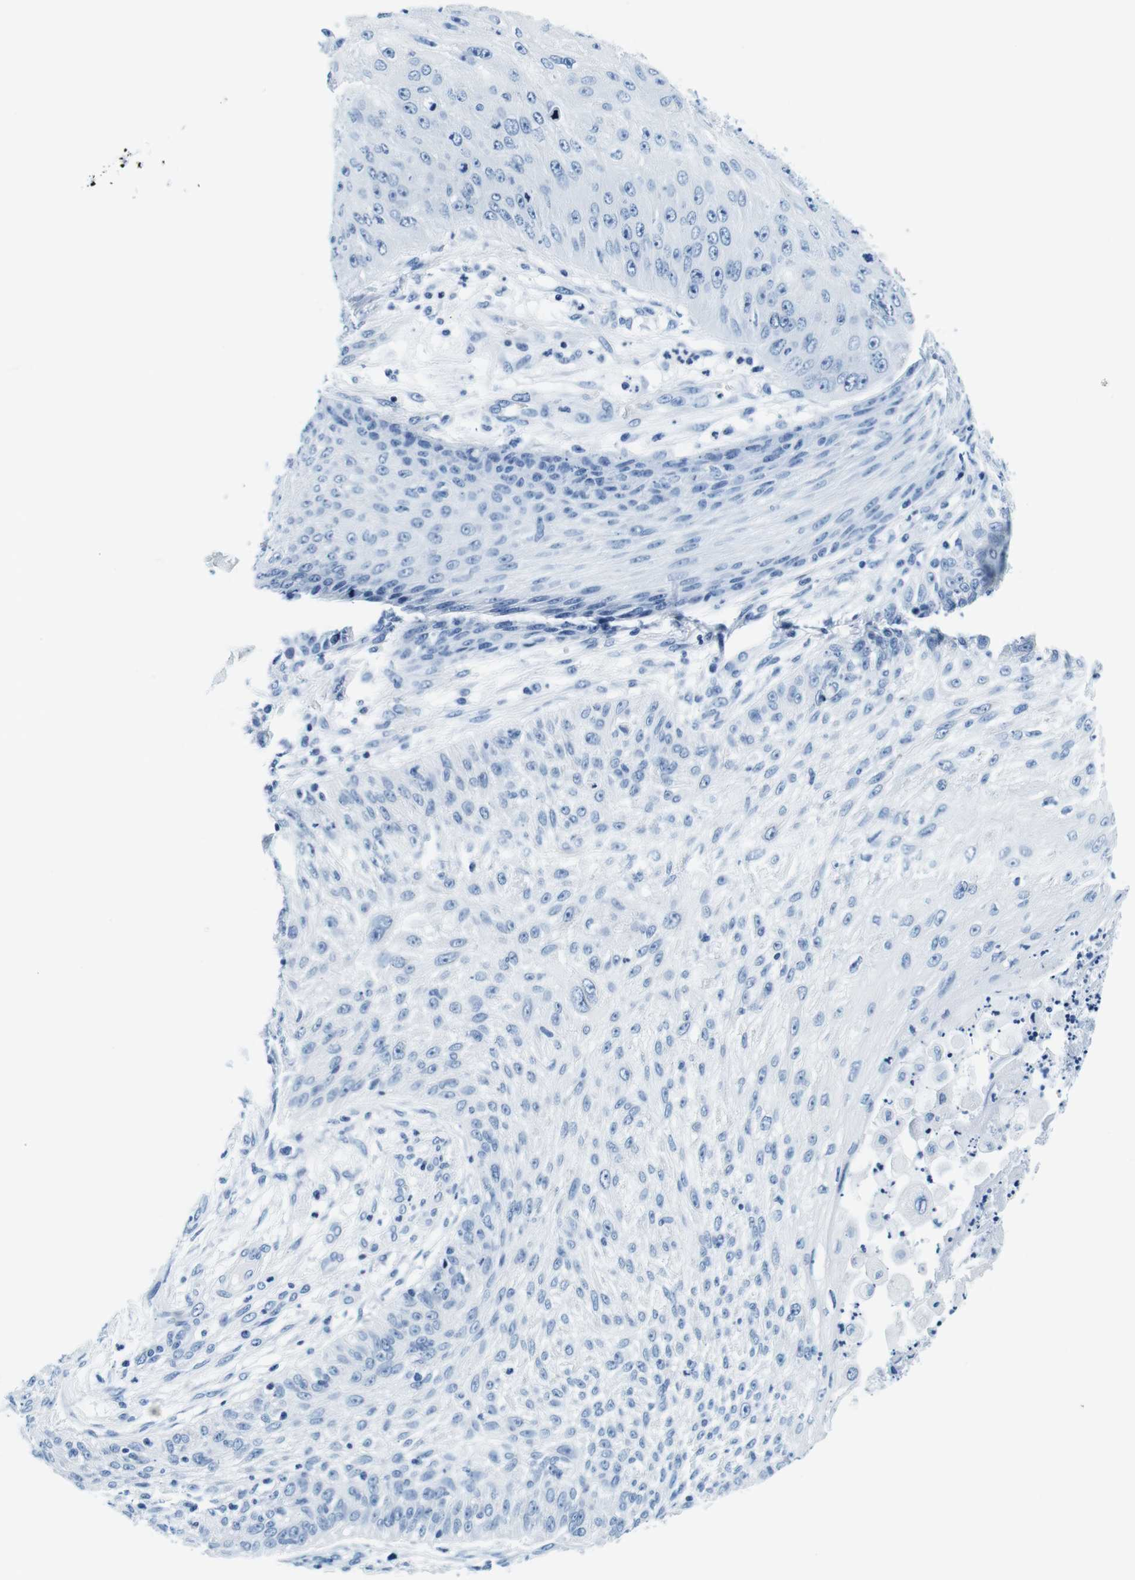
{"staining": {"intensity": "negative", "quantity": "none", "location": "none"}, "tissue": "skin cancer", "cell_type": "Tumor cells", "image_type": "cancer", "snomed": [{"axis": "morphology", "description": "Squamous cell carcinoma, NOS"}, {"axis": "topography", "description": "Skin"}], "caption": "The histopathology image demonstrates no significant positivity in tumor cells of skin cancer.", "gene": "ELANE", "patient": {"sex": "female", "age": 80}}